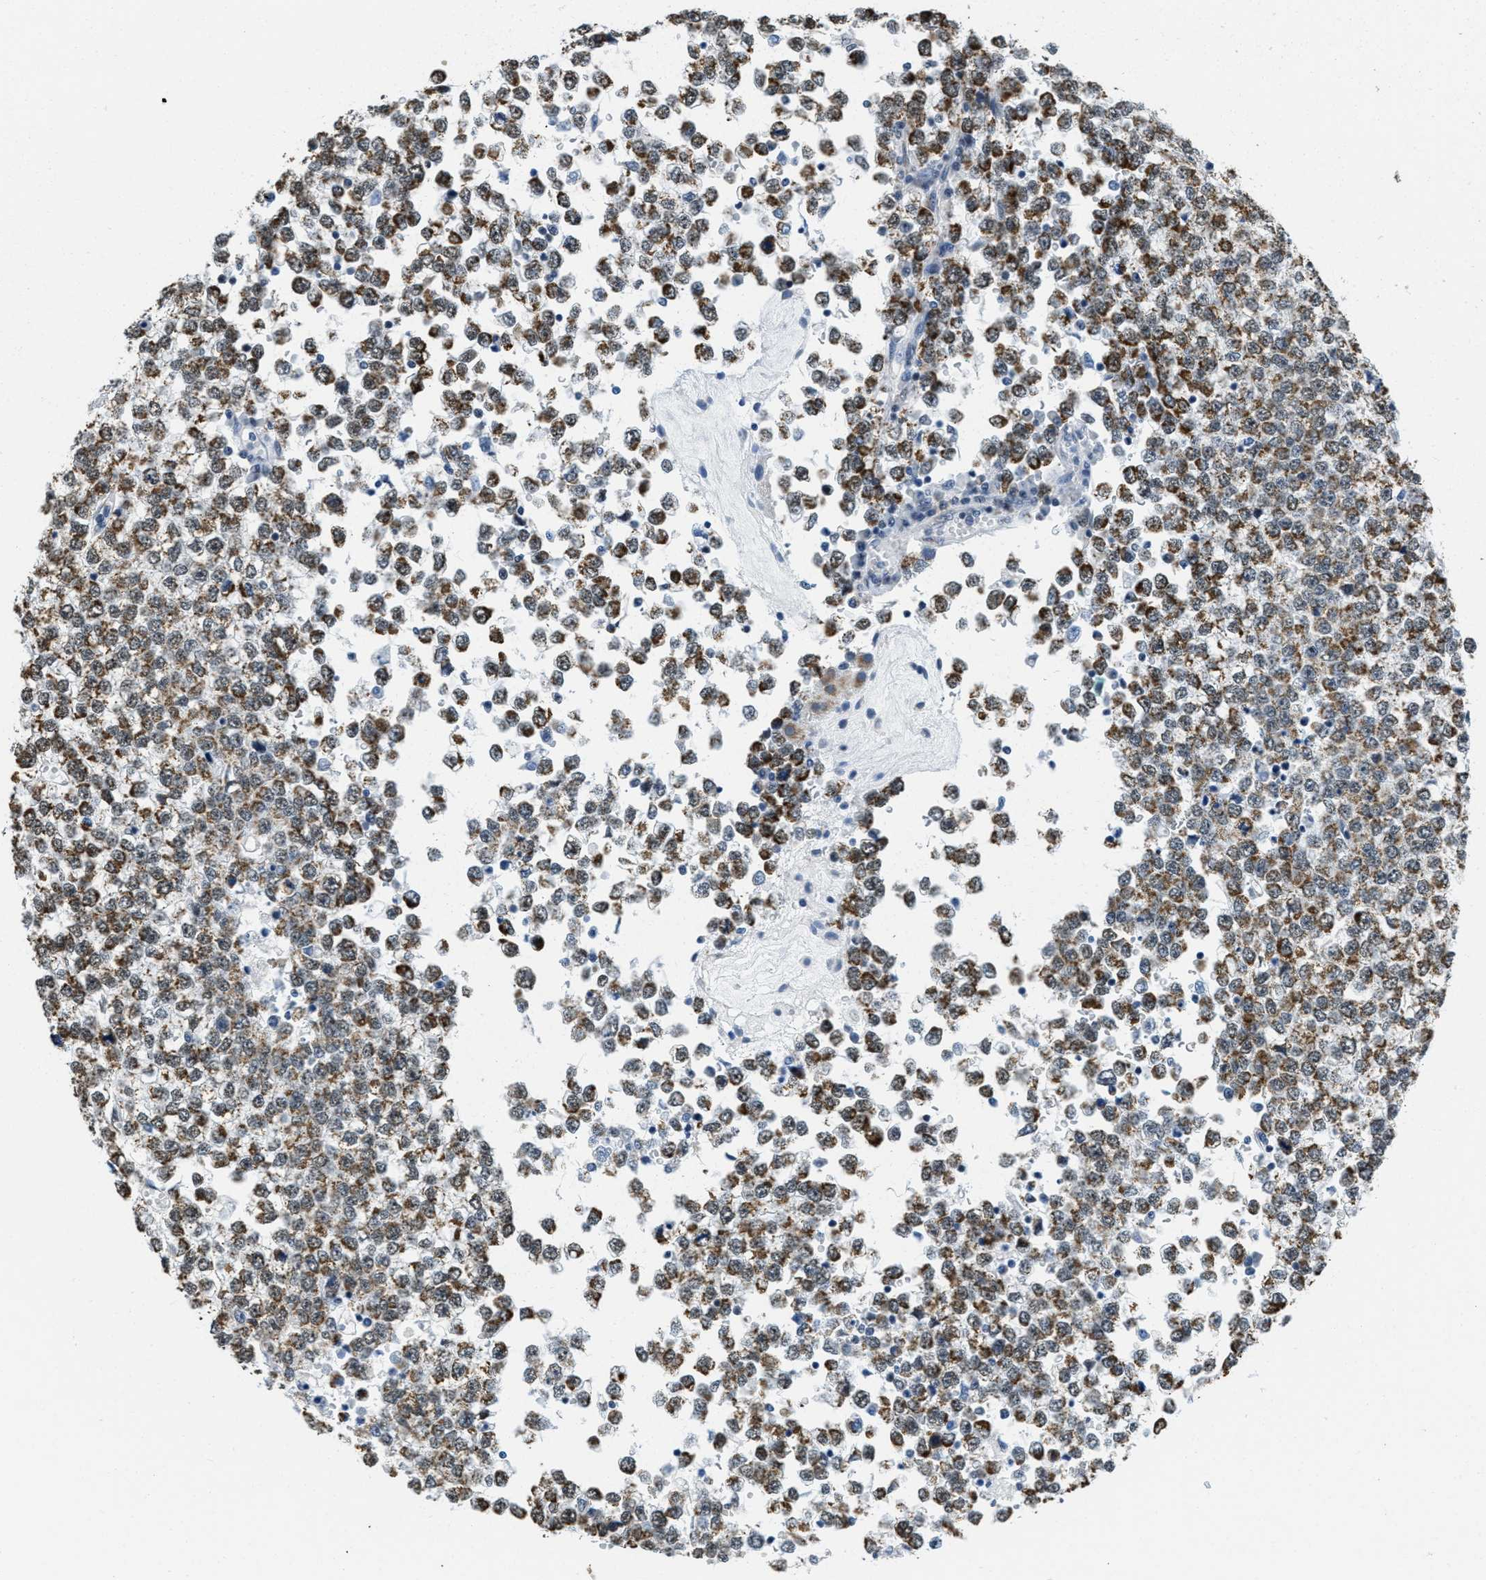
{"staining": {"intensity": "strong", "quantity": ">75%", "location": "cytoplasmic/membranous"}, "tissue": "testis cancer", "cell_type": "Tumor cells", "image_type": "cancer", "snomed": [{"axis": "morphology", "description": "Seminoma, NOS"}, {"axis": "topography", "description": "Testis"}], "caption": "There is high levels of strong cytoplasmic/membranous positivity in tumor cells of seminoma (testis), as demonstrated by immunohistochemical staining (brown color).", "gene": "TOMM70", "patient": {"sex": "male", "age": 65}}